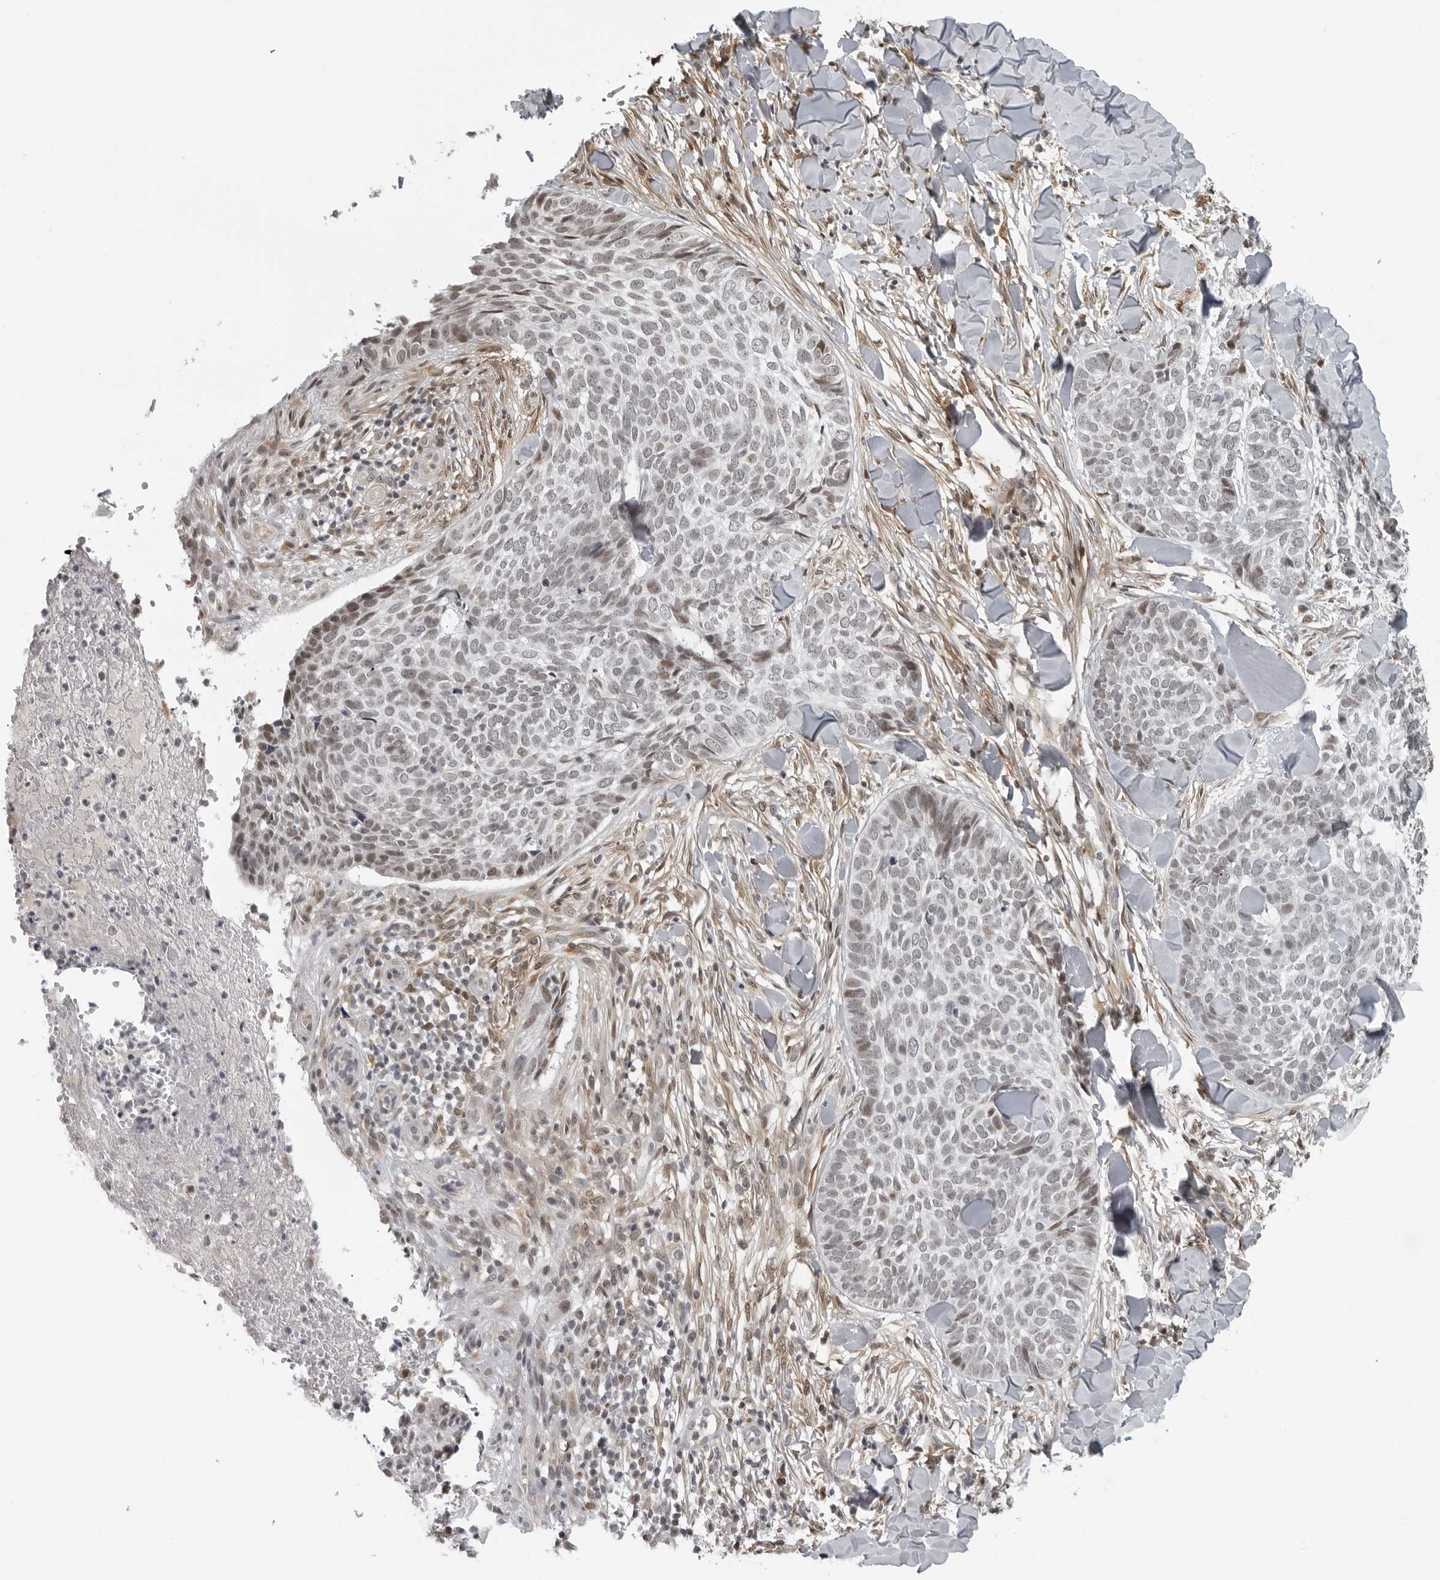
{"staining": {"intensity": "moderate", "quantity": "<25%", "location": "nuclear"}, "tissue": "skin cancer", "cell_type": "Tumor cells", "image_type": "cancer", "snomed": [{"axis": "morphology", "description": "Normal tissue, NOS"}, {"axis": "morphology", "description": "Basal cell carcinoma"}, {"axis": "topography", "description": "Skin"}], "caption": "The micrograph displays staining of skin basal cell carcinoma, revealing moderate nuclear protein positivity (brown color) within tumor cells.", "gene": "MAF", "patient": {"sex": "male", "age": 67}}